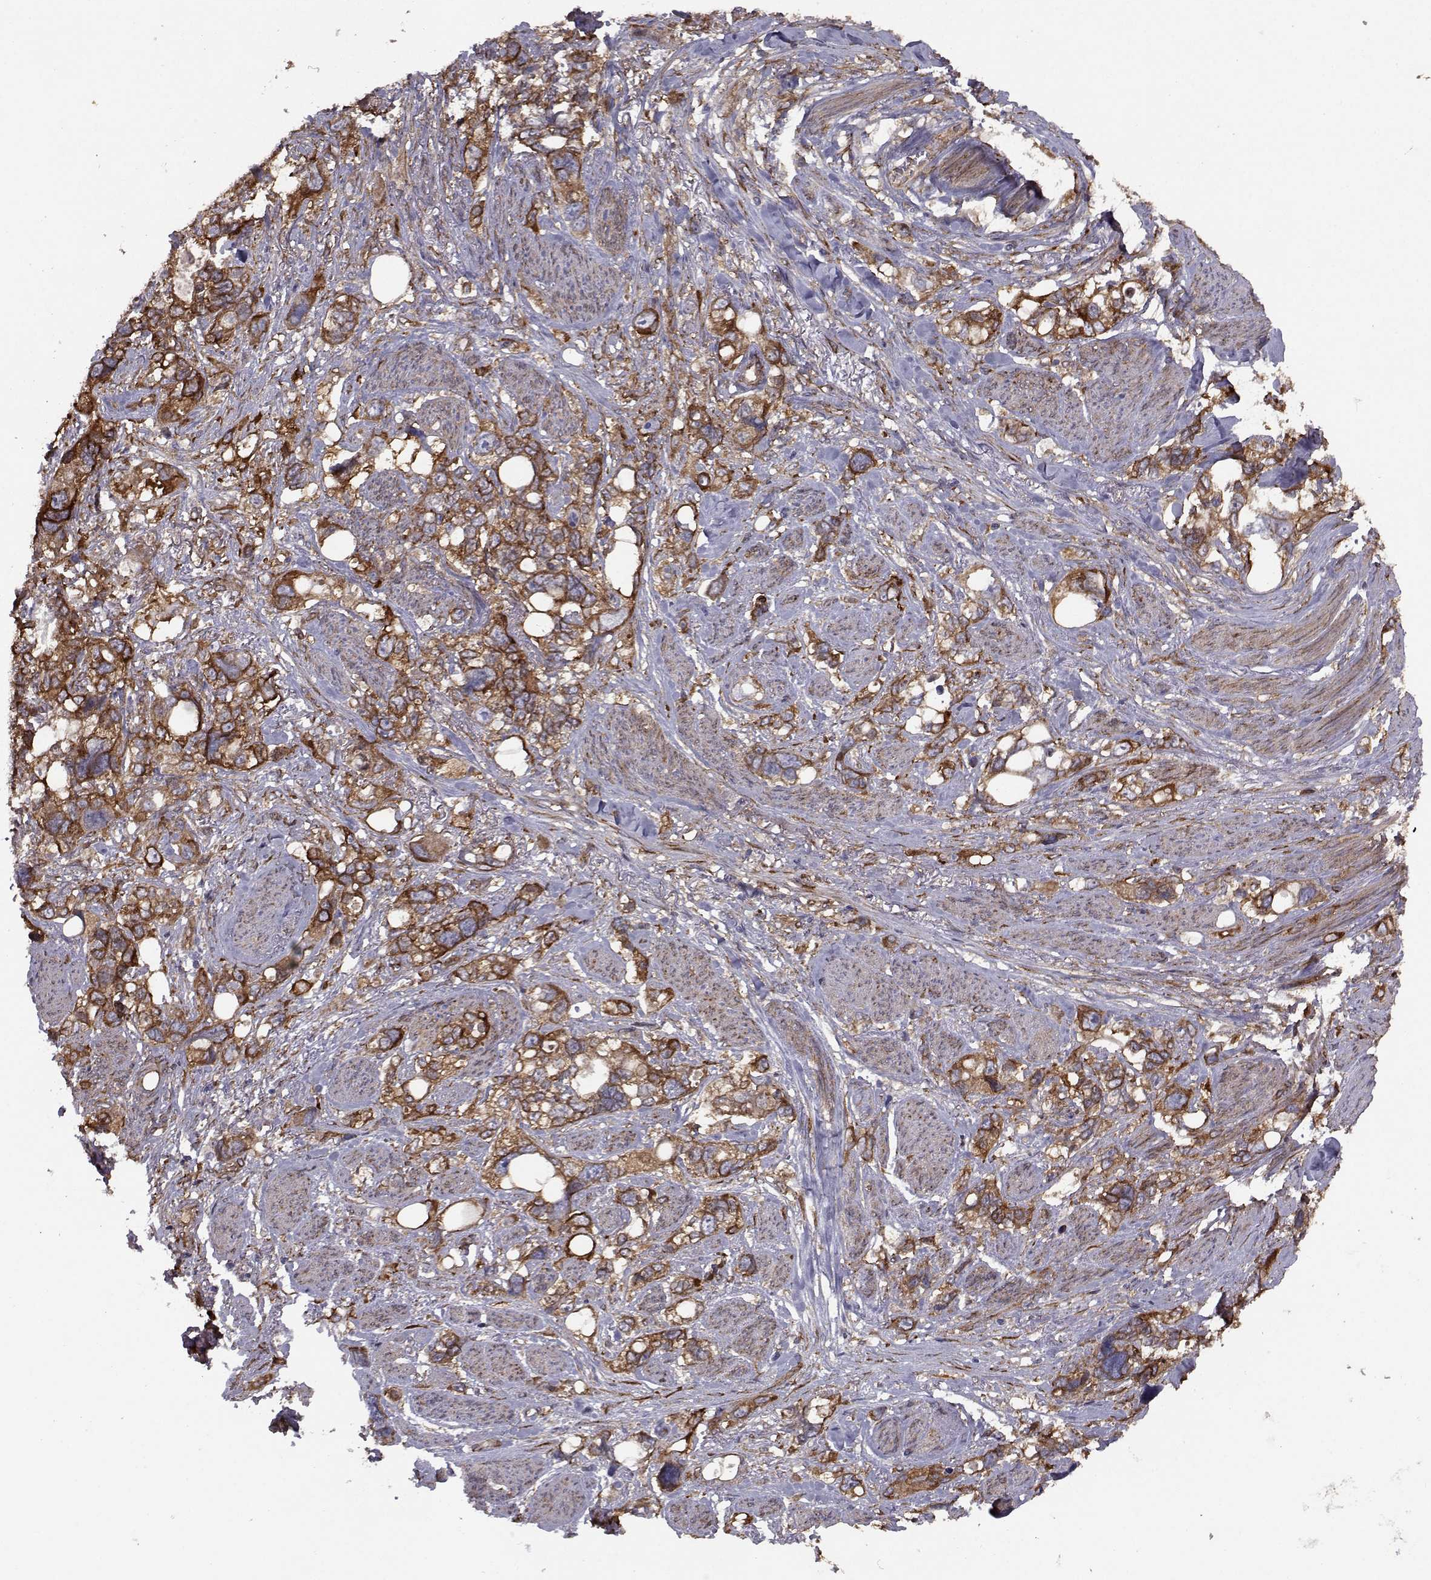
{"staining": {"intensity": "strong", "quantity": ">75%", "location": "cytoplasmic/membranous"}, "tissue": "stomach cancer", "cell_type": "Tumor cells", "image_type": "cancer", "snomed": [{"axis": "morphology", "description": "Adenocarcinoma, NOS"}, {"axis": "topography", "description": "Stomach, upper"}], "caption": "This image exhibits IHC staining of adenocarcinoma (stomach), with high strong cytoplasmic/membranous positivity in approximately >75% of tumor cells.", "gene": "TRIP10", "patient": {"sex": "female", "age": 81}}